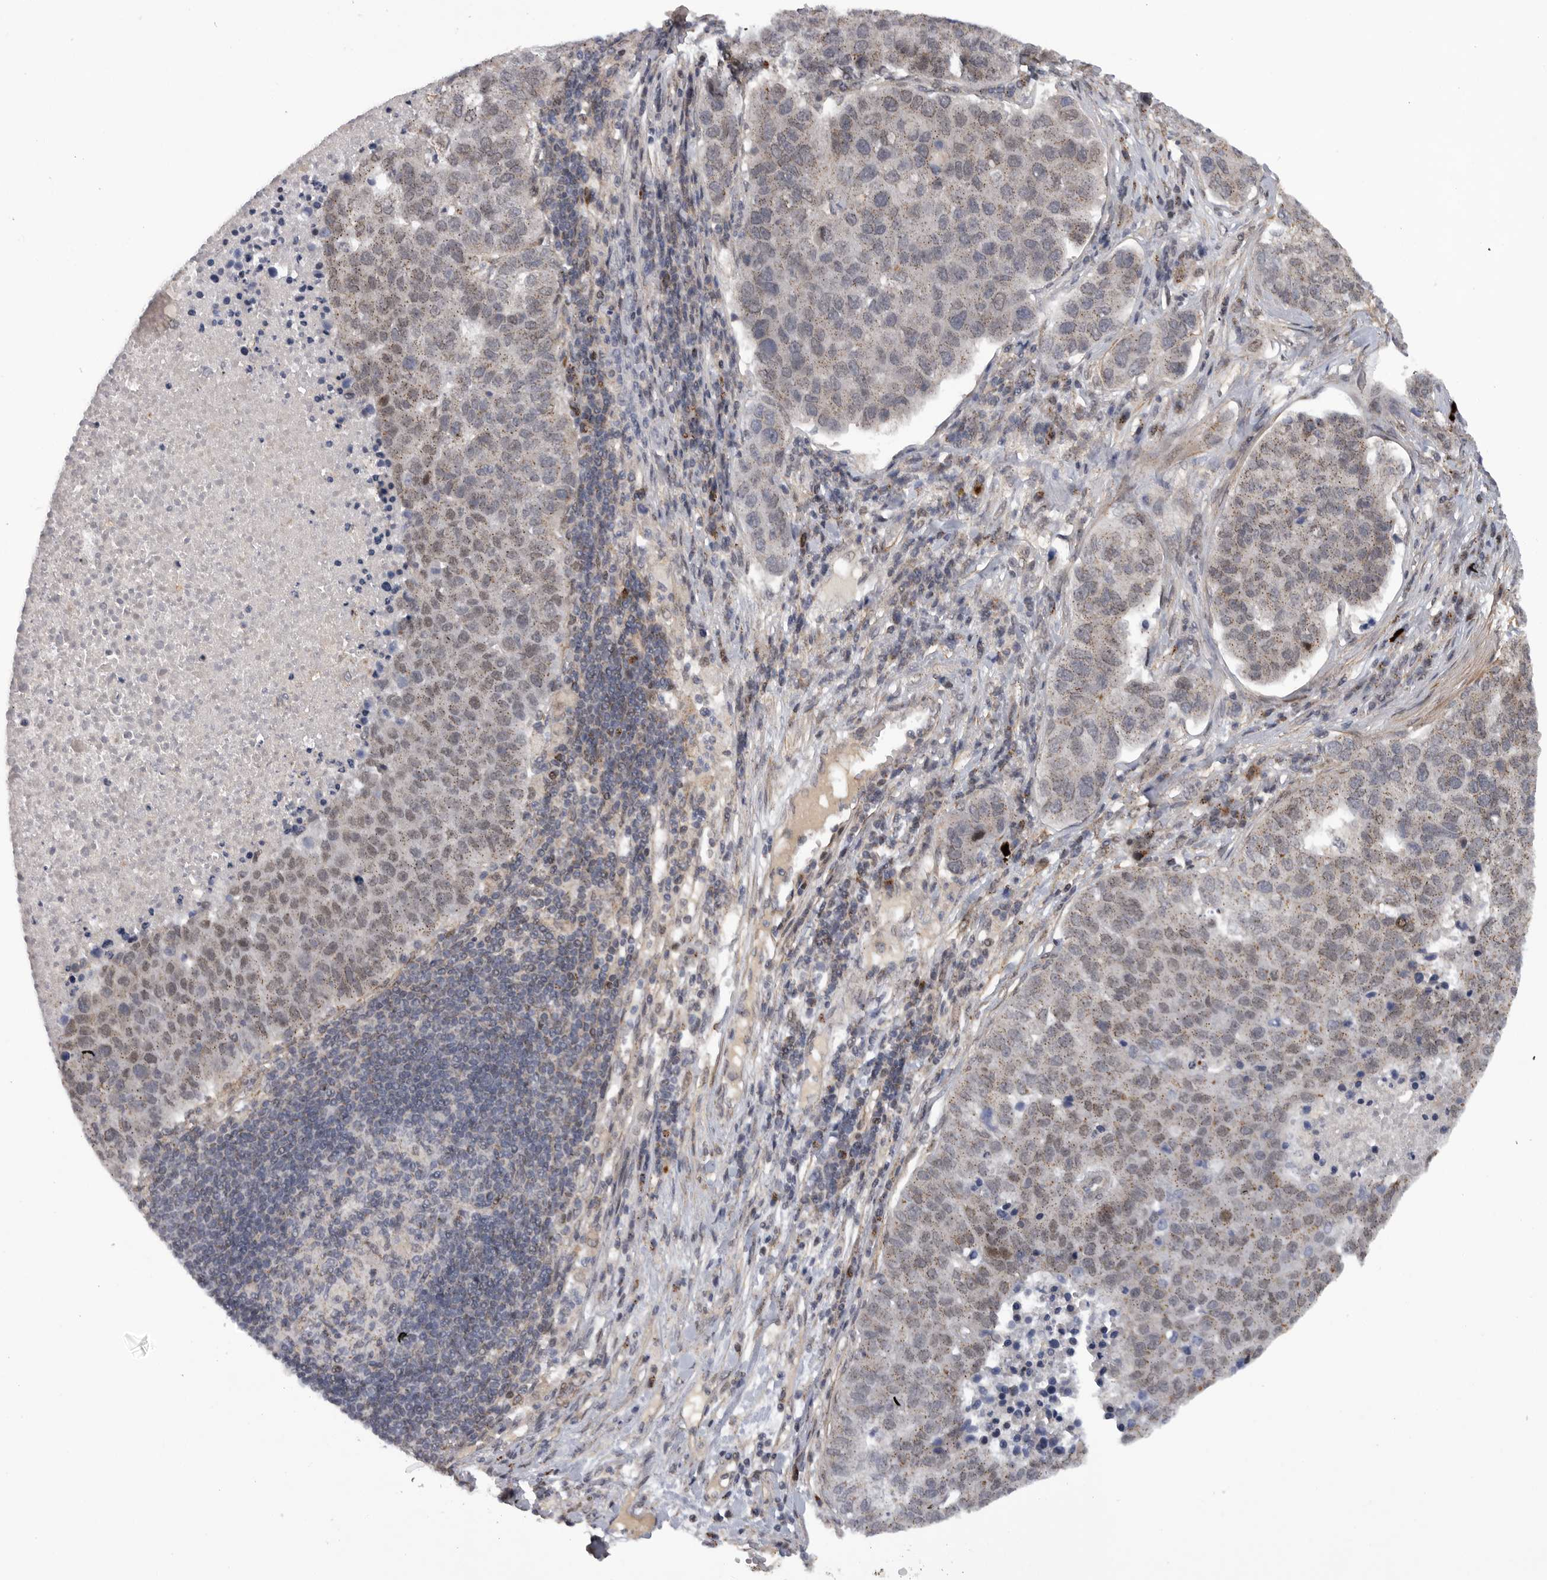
{"staining": {"intensity": "weak", "quantity": "25%-75%", "location": "cytoplasmic/membranous,nuclear"}, "tissue": "pancreatic cancer", "cell_type": "Tumor cells", "image_type": "cancer", "snomed": [{"axis": "morphology", "description": "Adenocarcinoma, NOS"}, {"axis": "topography", "description": "Pancreas"}], "caption": "Protein staining of pancreatic adenocarcinoma tissue reveals weak cytoplasmic/membranous and nuclear staining in approximately 25%-75% of tumor cells.", "gene": "TMPRSS11F", "patient": {"sex": "female", "age": 61}}